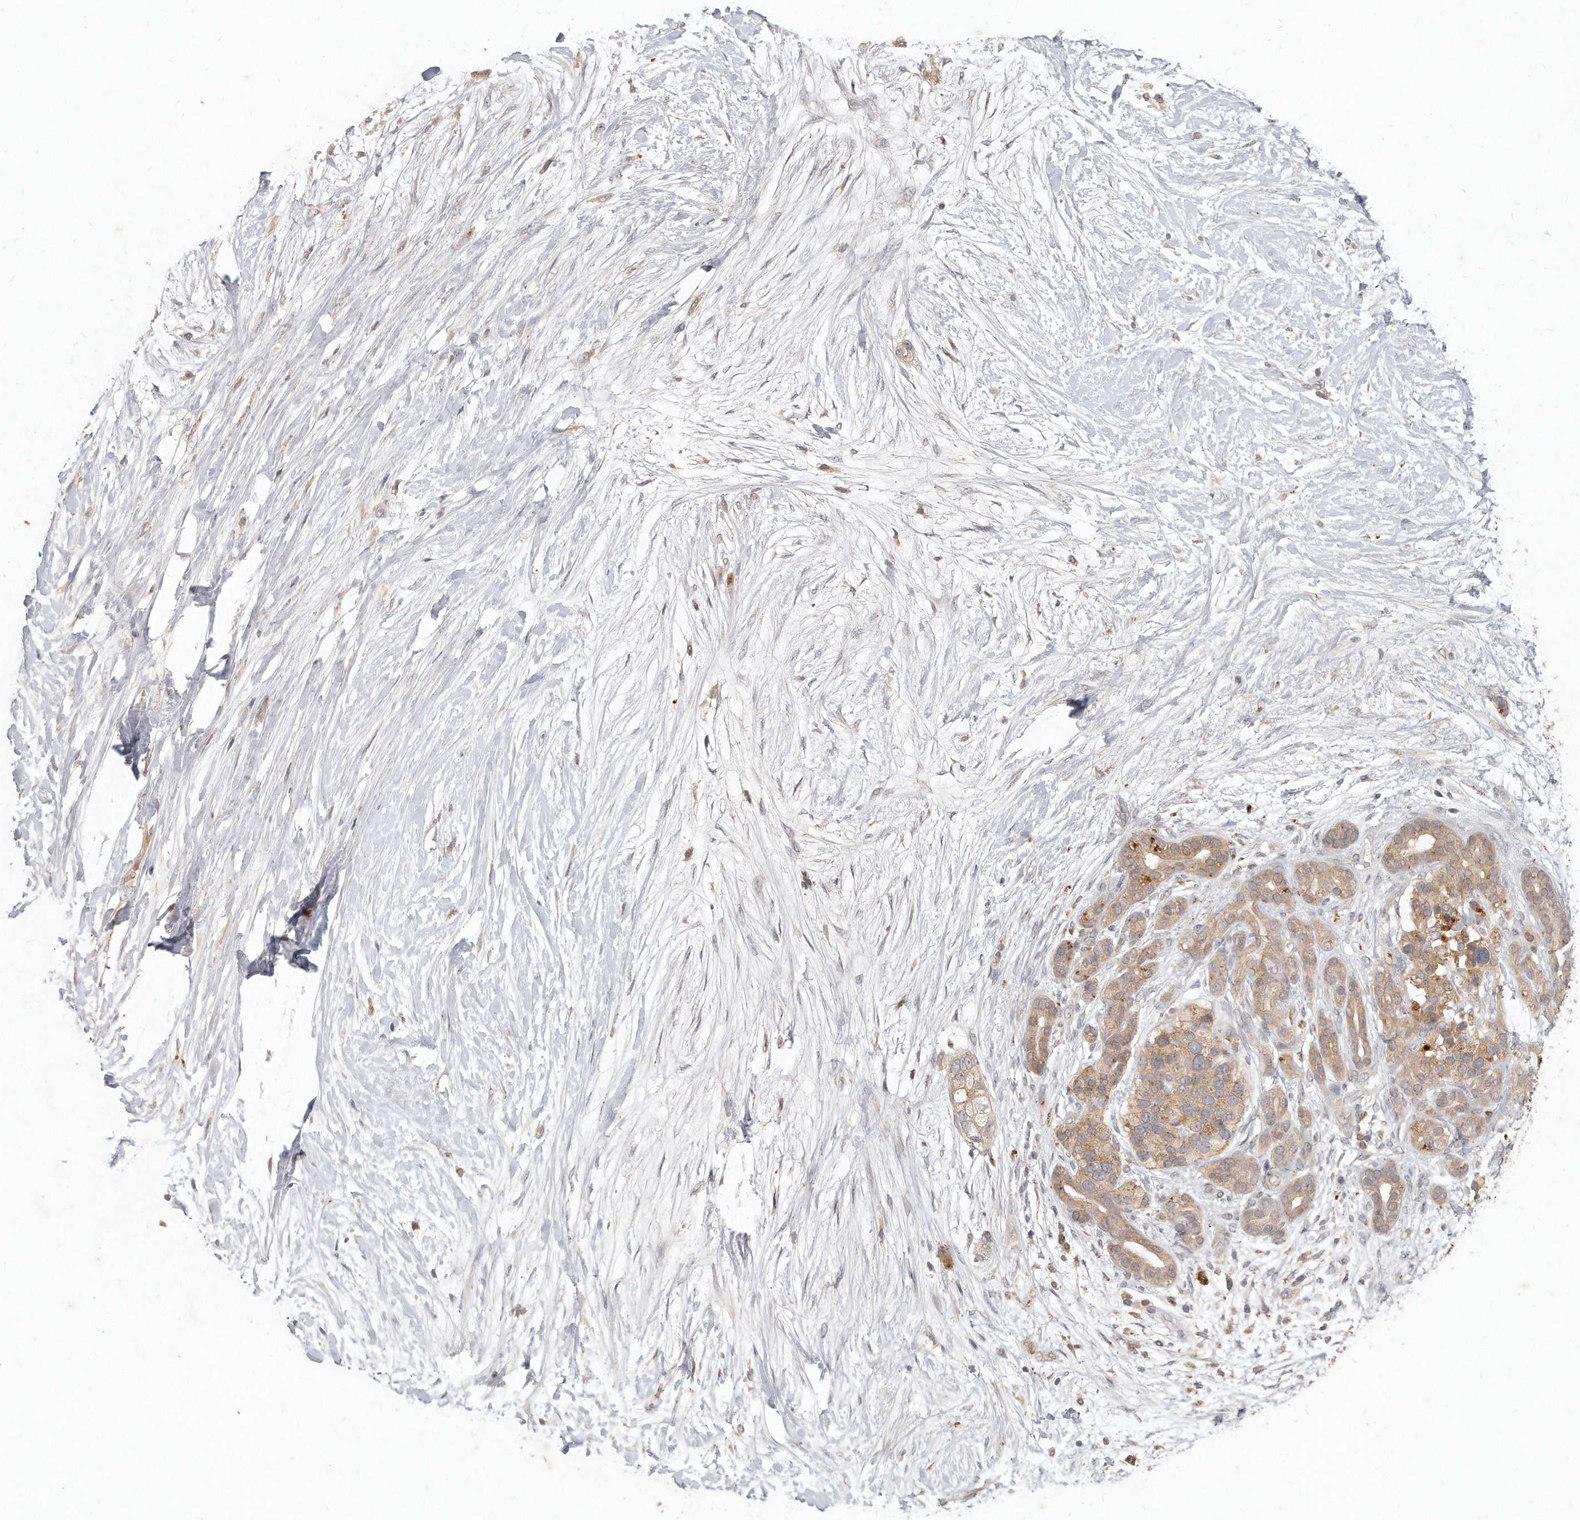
{"staining": {"intensity": "moderate", "quantity": ">75%", "location": "cytoplasmic/membranous"}, "tissue": "pancreatic cancer", "cell_type": "Tumor cells", "image_type": "cancer", "snomed": [{"axis": "morphology", "description": "Adenocarcinoma, NOS"}, {"axis": "topography", "description": "Pancreas"}], "caption": "Immunohistochemistry (IHC) (DAB (3,3'-diaminobenzidine)) staining of pancreatic adenocarcinoma shows moderate cytoplasmic/membranous protein positivity in approximately >75% of tumor cells.", "gene": "LGALS8", "patient": {"sex": "male", "age": 53}}